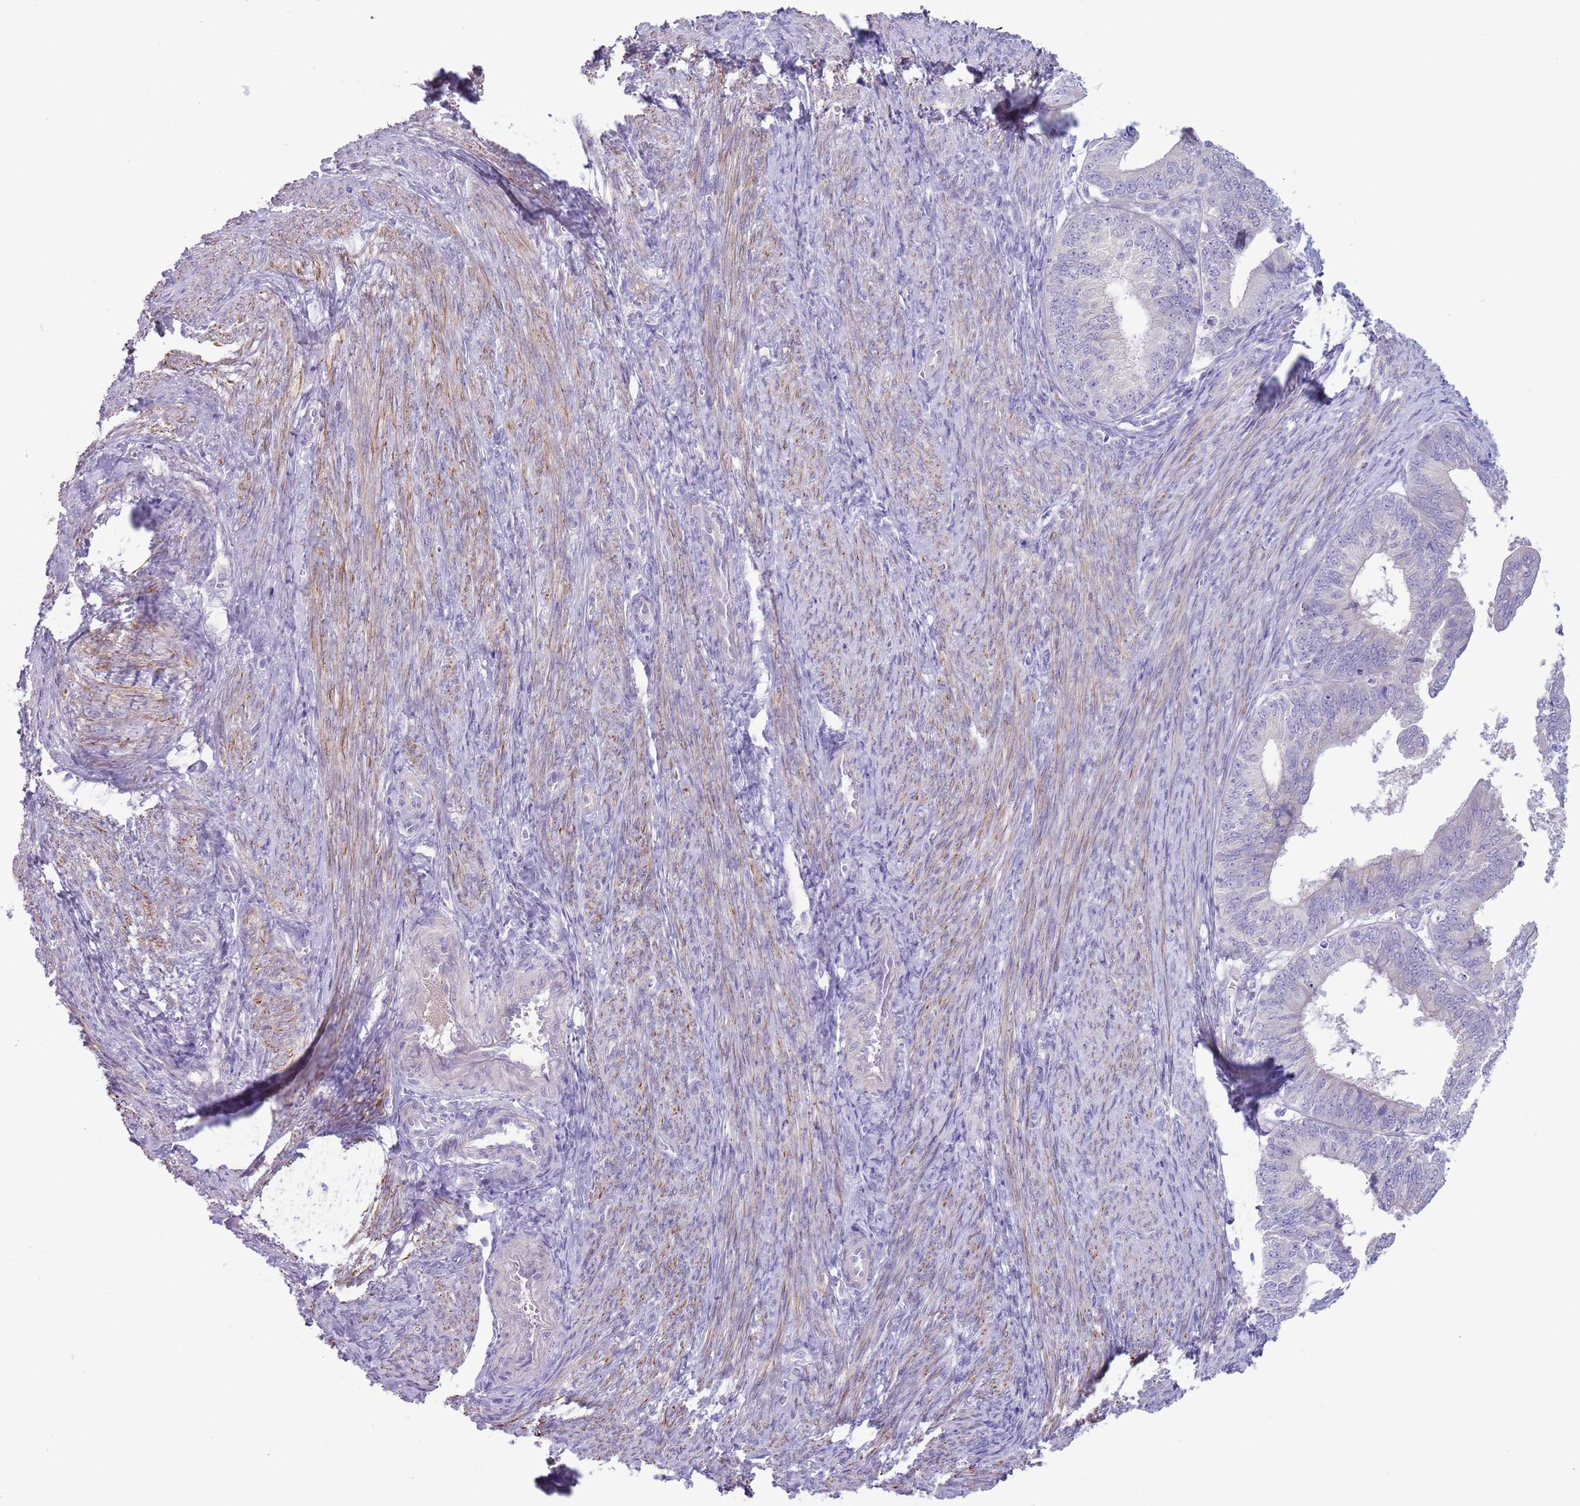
{"staining": {"intensity": "negative", "quantity": "none", "location": "none"}, "tissue": "endometrial cancer", "cell_type": "Tumor cells", "image_type": "cancer", "snomed": [{"axis": "morphology", "description": "Adenocarcinoma, NOS"}, {"axis": "topography", "description": "Endometrium"}], "caption": "DAB immunohistochemical staining of endometrial cancer (adenocarcinoma) displays no significant expression in tumor cells.", "gene": "CFH", "patient": {"sex": "female", "age": 56}}